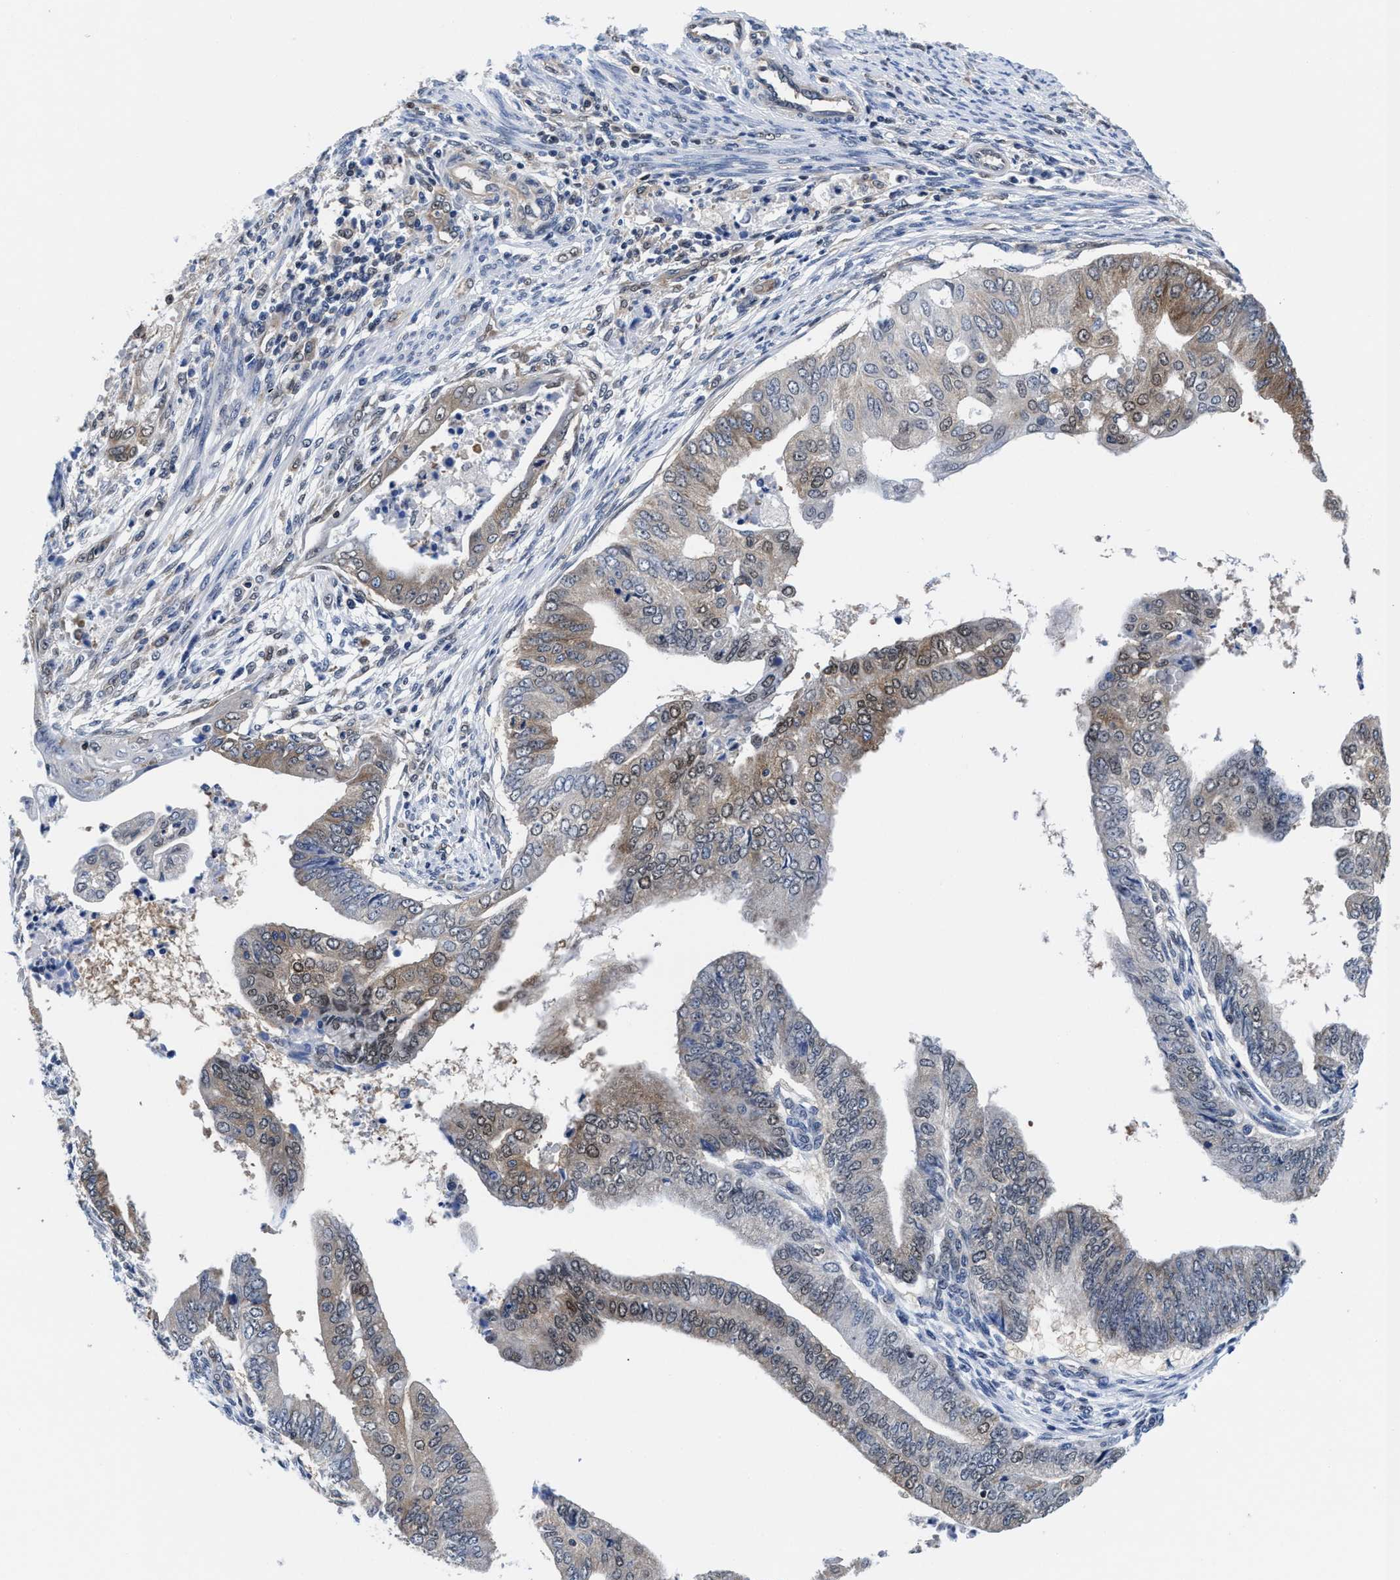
{"staining": {"intensity": "moderate", "quantity": "25%-75%", "location": "cytoplasmic/membranous,nuclear"}, "tissue": "endometrial cancer", "cell_type": "Tumor cells", "image_type": "cancer", "snomed": [{"axis": "morphology", "description": "Polyp, NOS"}, {"axis": "morphology", "description": "Adenocarcinoma, NOS"}, {"axis": "morphology", "description": "Adenoma, NOS"}, {"axis": "topography", "description": "Endometrium"}], "caption": "Moderate cytoplasmic/membranous and nuclear staining for a protein is seen in approximately 25%-75% of tumor cells of adenocarcinoma (endometrial) using immunohistochemistry (IHC).", "gene": "ACLY", "patient": {"sex": "female", "age": 79}}